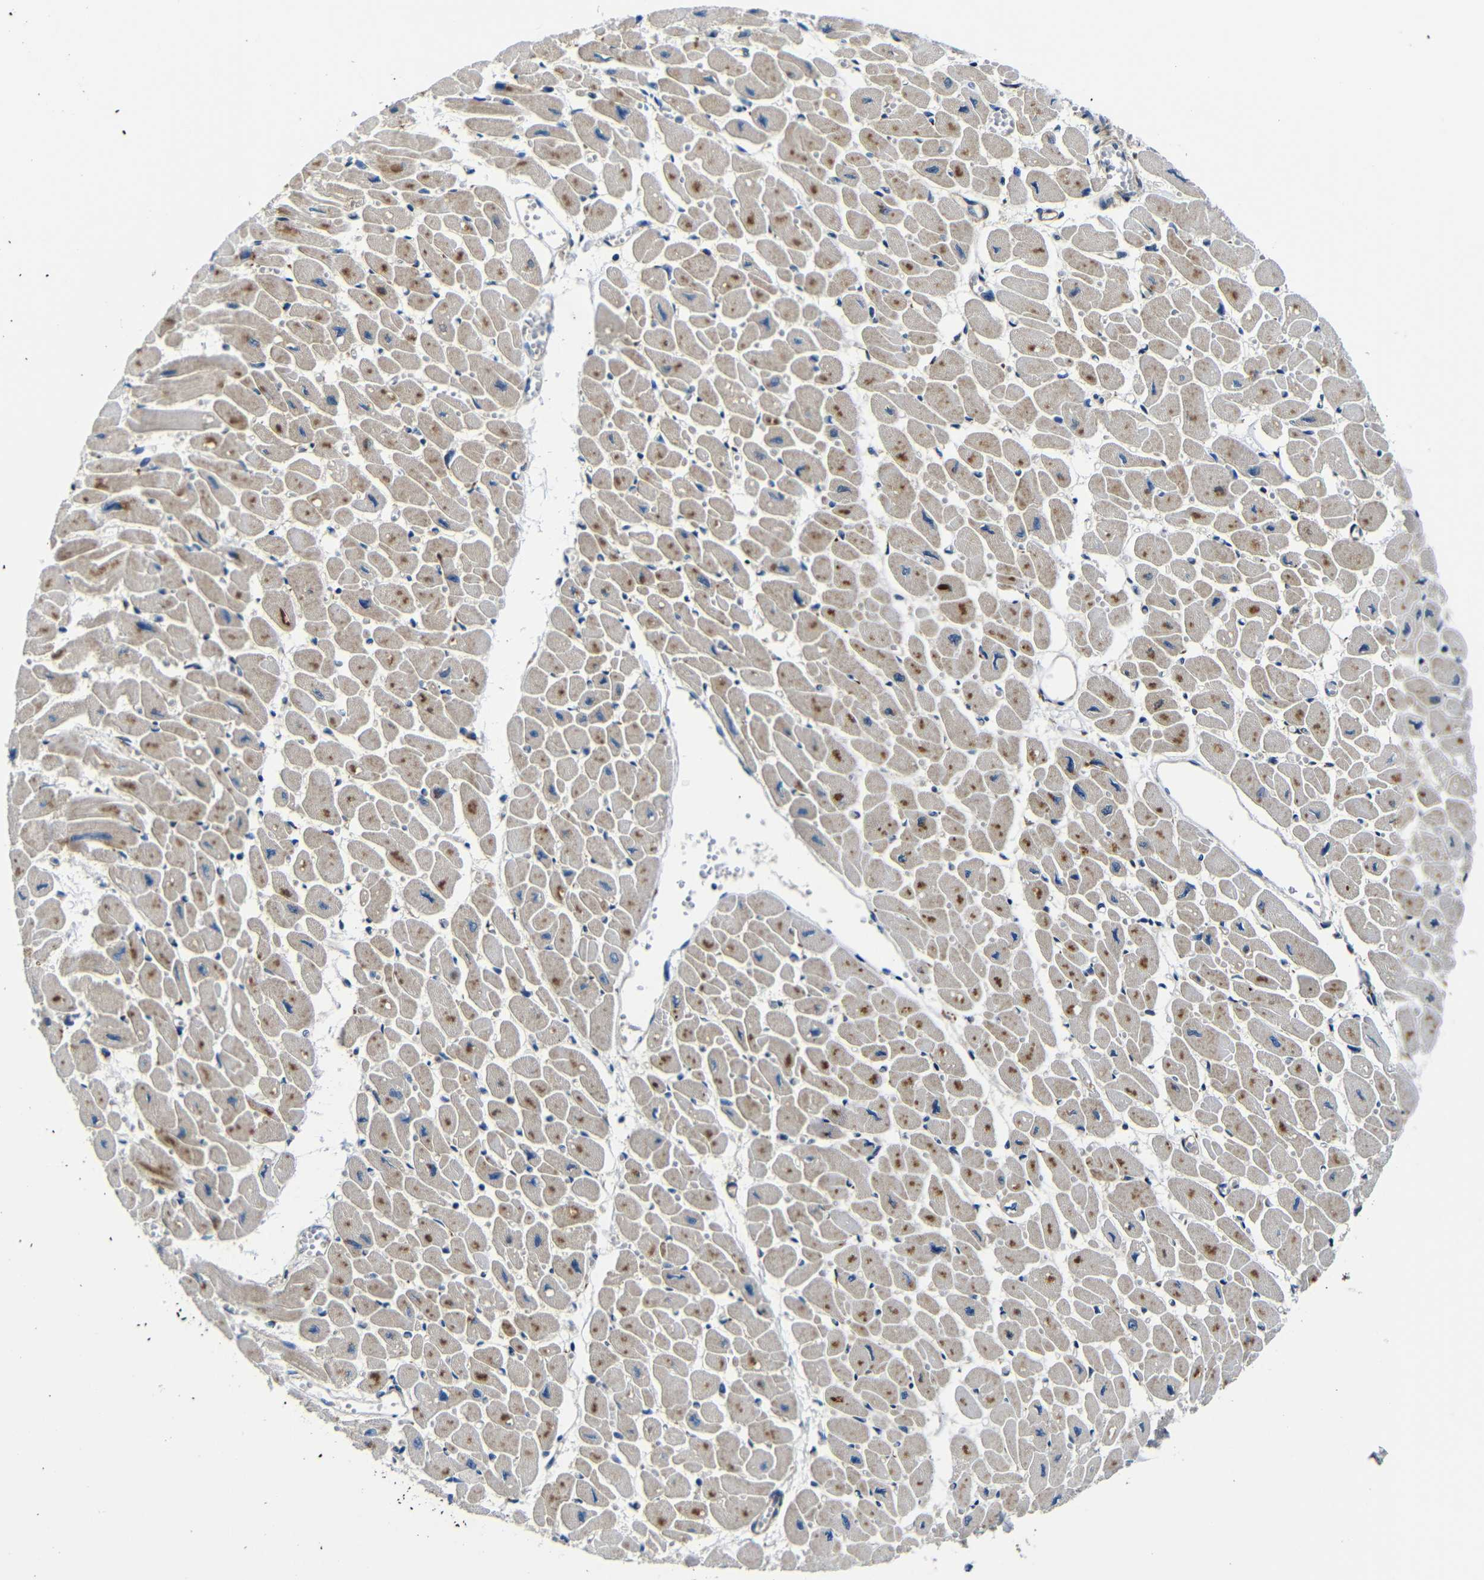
{"staining": {"intensity": "moderate", "quantity": ">75%", "location": "cytoplasmic/membranous"}, "tissue": "heart muscle", "cell_type": "Cardiomyocytes", "image_type": "normal", "snomed": [{"axis": "morphology", "description": "Normal tissue, NOS"}, {"axis": "topography", "description": "Heart"}], "caption": "The micrograph reveals immunohistochemical staining of benign heart muscle. There is moderate cytoplasmic/membranous positivity is present in approximately >75% of cardiomyocytes. (IHC, brightfield microscopy, high magnification).", "gene": "FKBP14", "patient": {"sex": "female", "age": 54}}